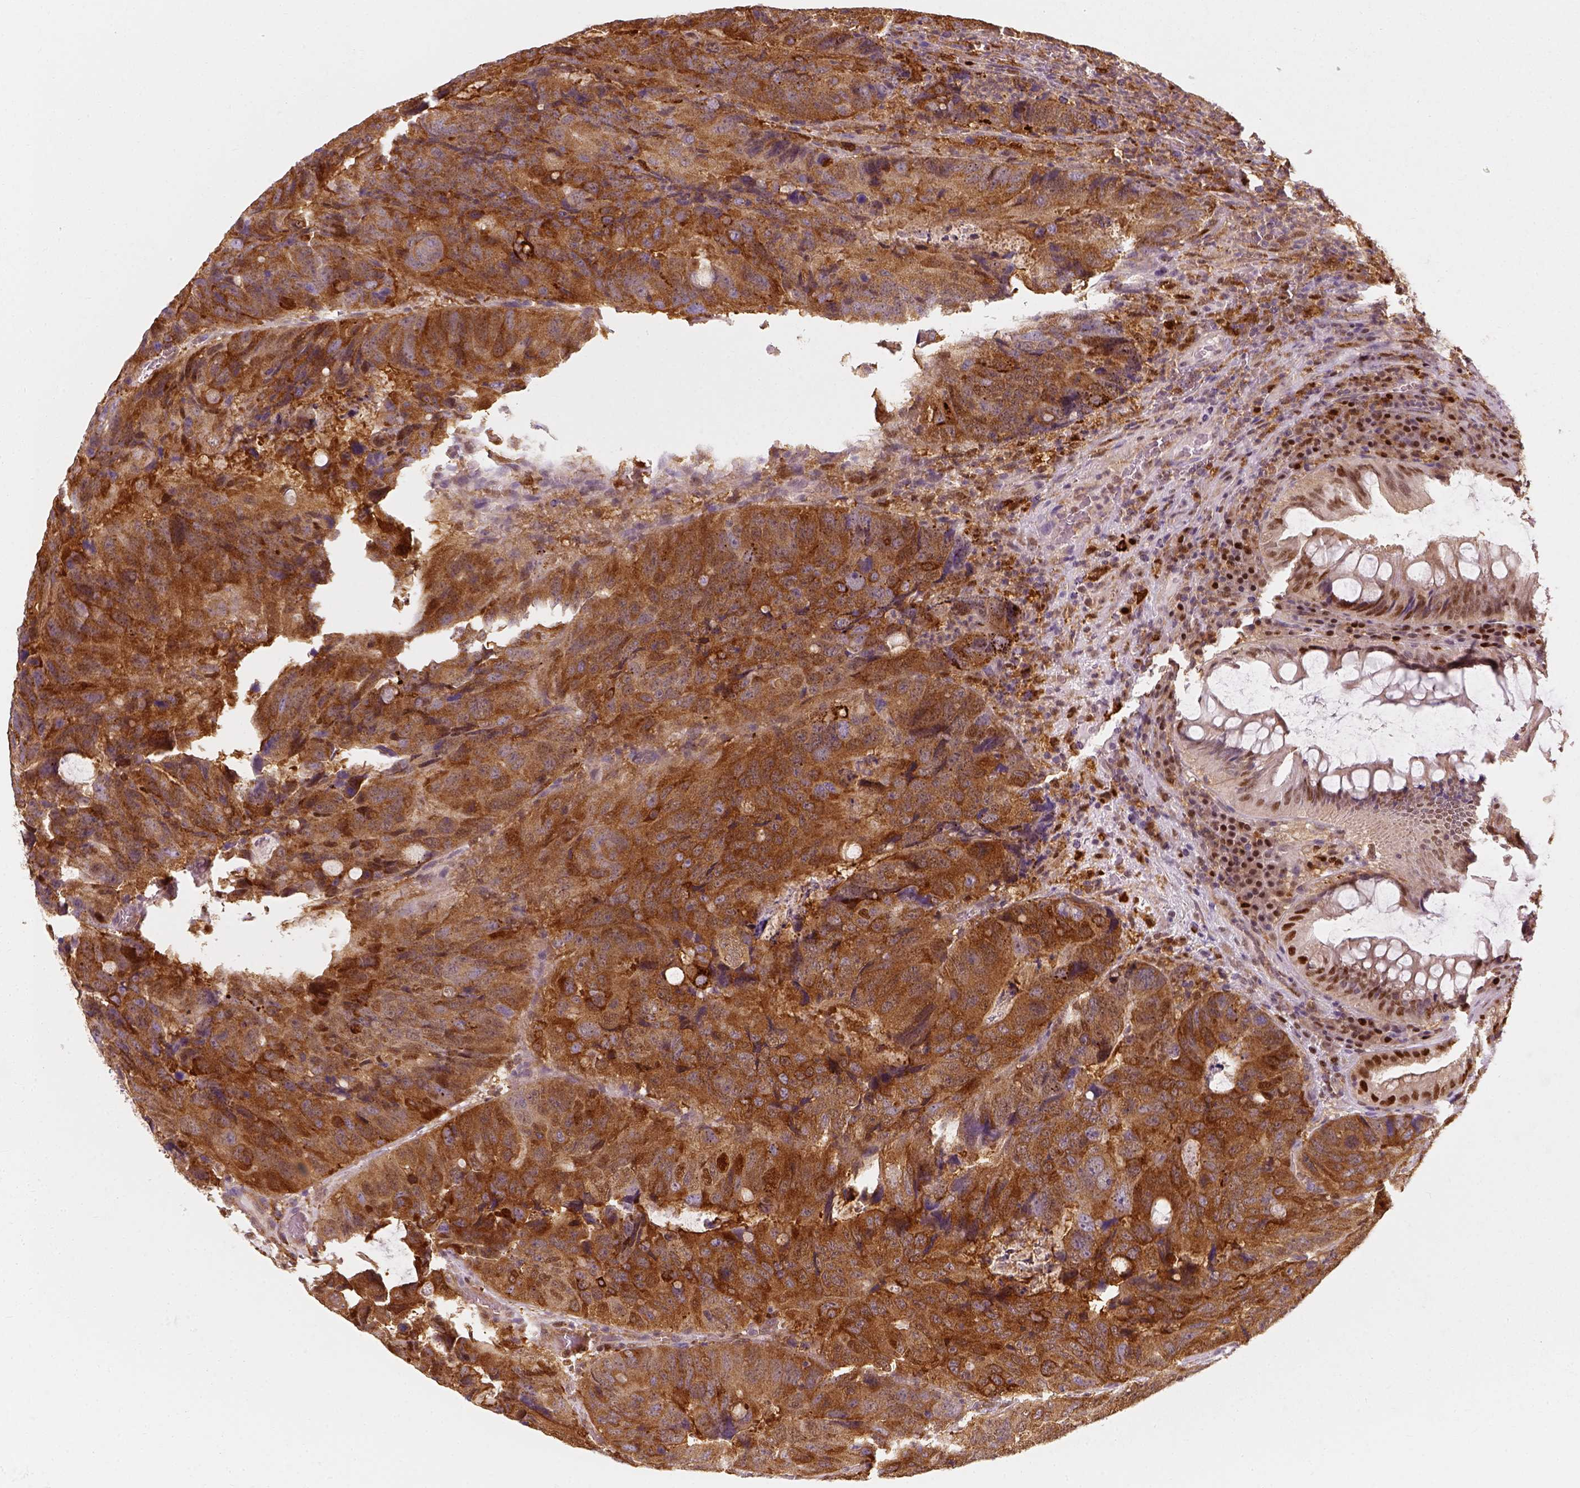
{"staining": {"intensity": "strong", "quantity": ">75%", "location": "cytoplasmic/membranous"}, "tissue": "colorectal cancer", "cell_type": "Tumor cells", "image_type": "cancer", "snomed": [{"axis": "morphology", "description": "Adenocarcinoma, NOS"}, {"axis": "topography", "description": "Colon"}], "caption": "Immunohistochemistry (IHC) of human colorectal cancer (adenocarcinoma) exhibits high levels of strong cytoplasmic/membranous staining in approximately >75% of tumor cells.", "gene": "SQSTM1", "patient": {"sex": "male", "age": 79}}